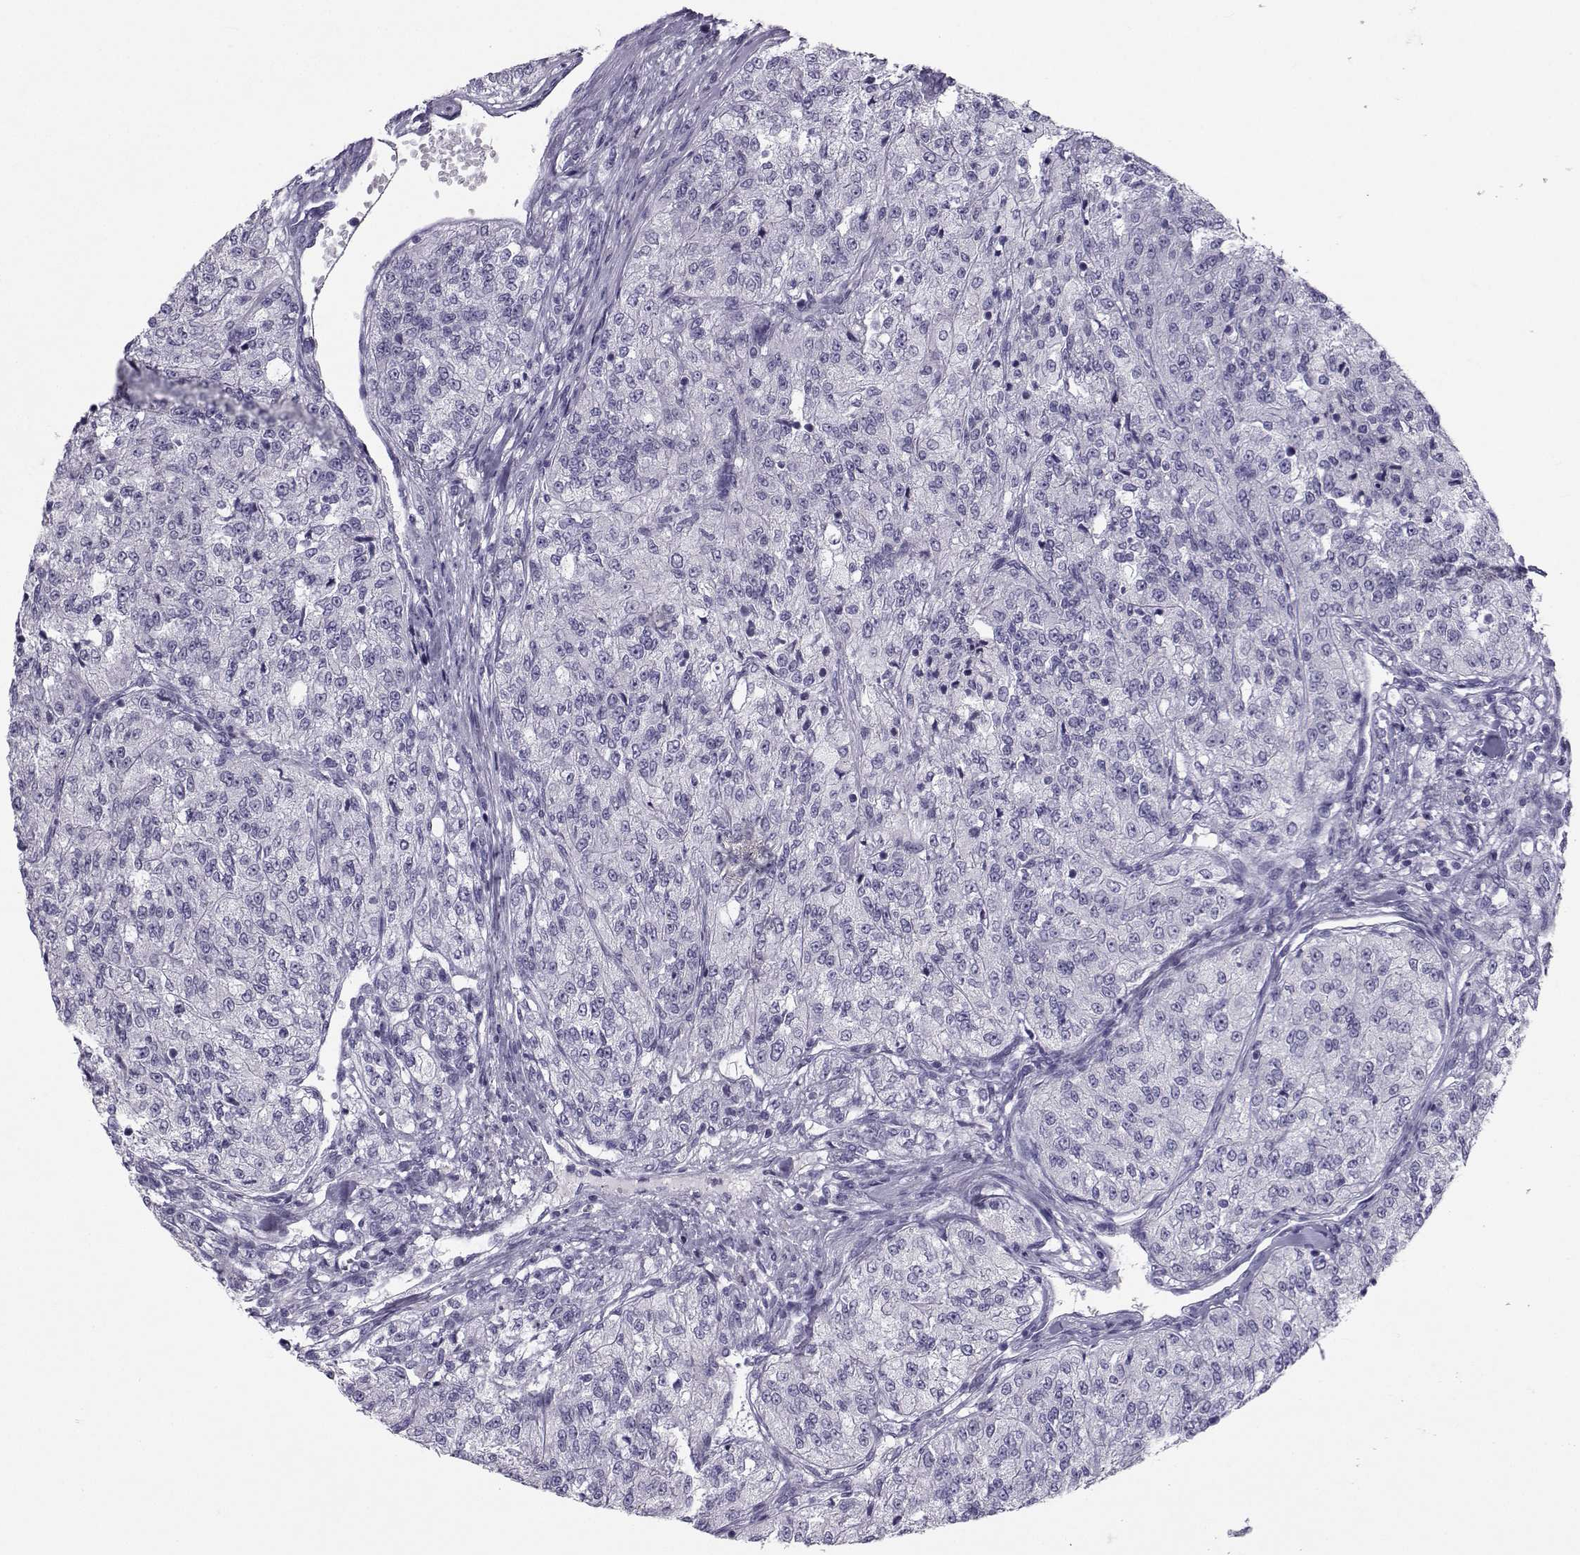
{"staining": {"intensity": "negative", "quantity": "none", "location": "none"}, "tissue": "renal cancer", "cell_type": "Tumor cells", "image_type": "cancer", "snomed": [{"axis": "morphology", "description": "Adenocarcinoma, NOS"}, {"axis": "topography", "description": "Kidney"}], "caption": "There is no significant expression in tumor cells of renal cancer. (DAB immunohistochemistry (IHC), high magnification).", "gene": "PCSK1N", "patient": {"sex": "female", "age": 63}}